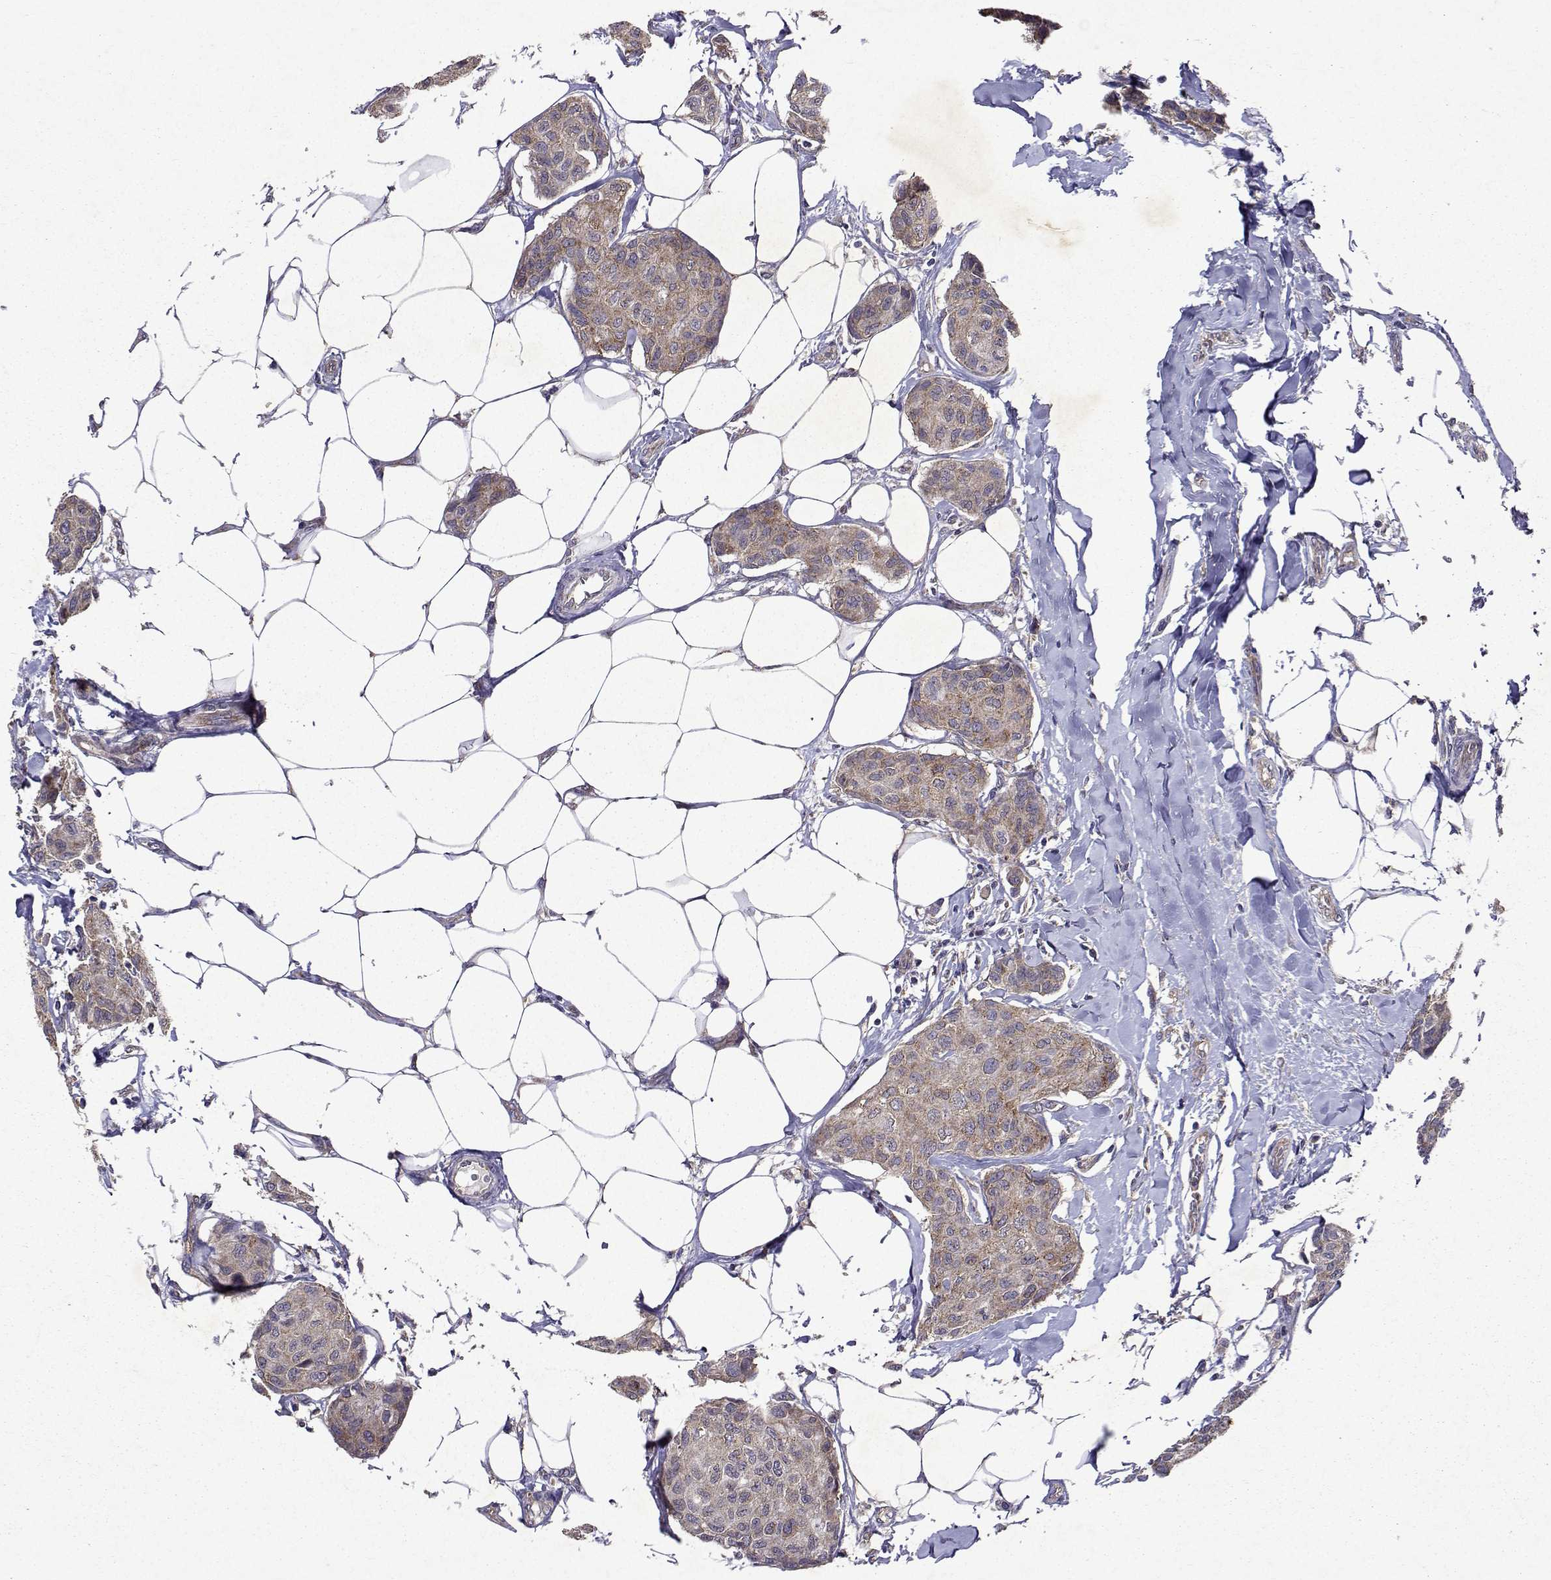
{"staining": {"intensity": "weak", "quantity": ">75%", "location": "cytoplasmic/membranous"}, "tissue": "breast cancer", "cell_type": "Tumor cells", "image_type": "cancer", "snomed": [{"axis": "morphology", "description": "Duct carcinoma"}, {"axis": "topography", "description": "Breast"}], "caption": "DAB immunohistochemical staining of breast cancer displays weak cytoplasmic/membranous protein positivity in about >75% of tumor cells. The staining was performed using DAB (3,3'-diaminobenzidine), with brown indicating positive protein expression. Nuclei are stained blue with hematoxylin.", "gene": "TARBP2", "patient": {"sex": "female", "age": 80}}